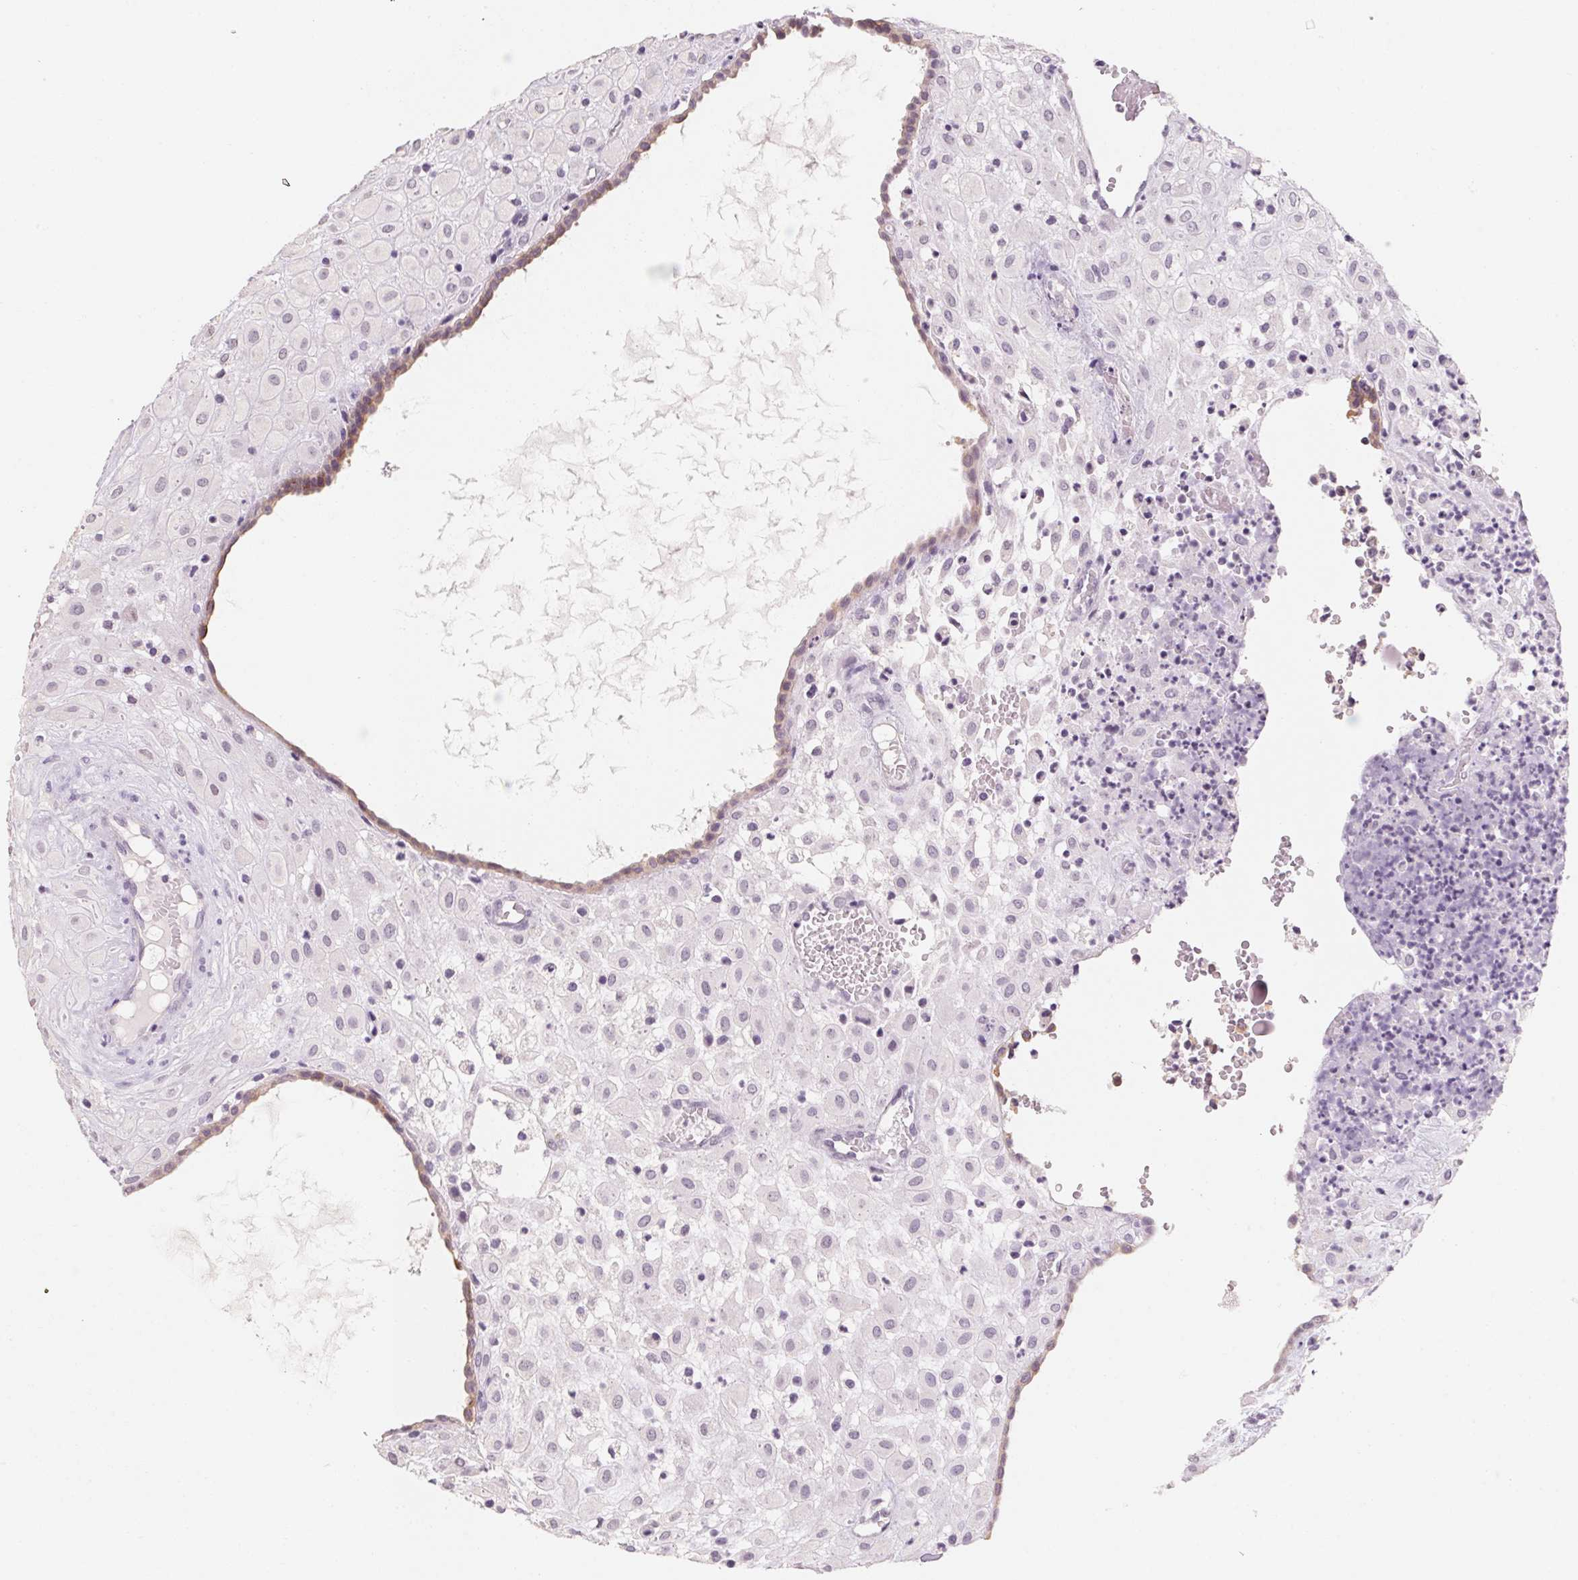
{"staining": {"intensity": "negative", "quantity": "none", "location": "none"}, "tissue": "placenta", "cell_type": "Decidual cells", "image_type": "normal", "snomed": [{"axis": "morphology", "description": "Normal tissue, NOS"}, {"axis": "topography", "description": "Placenta"}], "caption": "This is an immunohistochemistry (IHC) image of unremarkable placenta. There is no positivity in decidual cells.", "gene": "CAPZA3", "patient": {"sex": "female", "age": 24}}